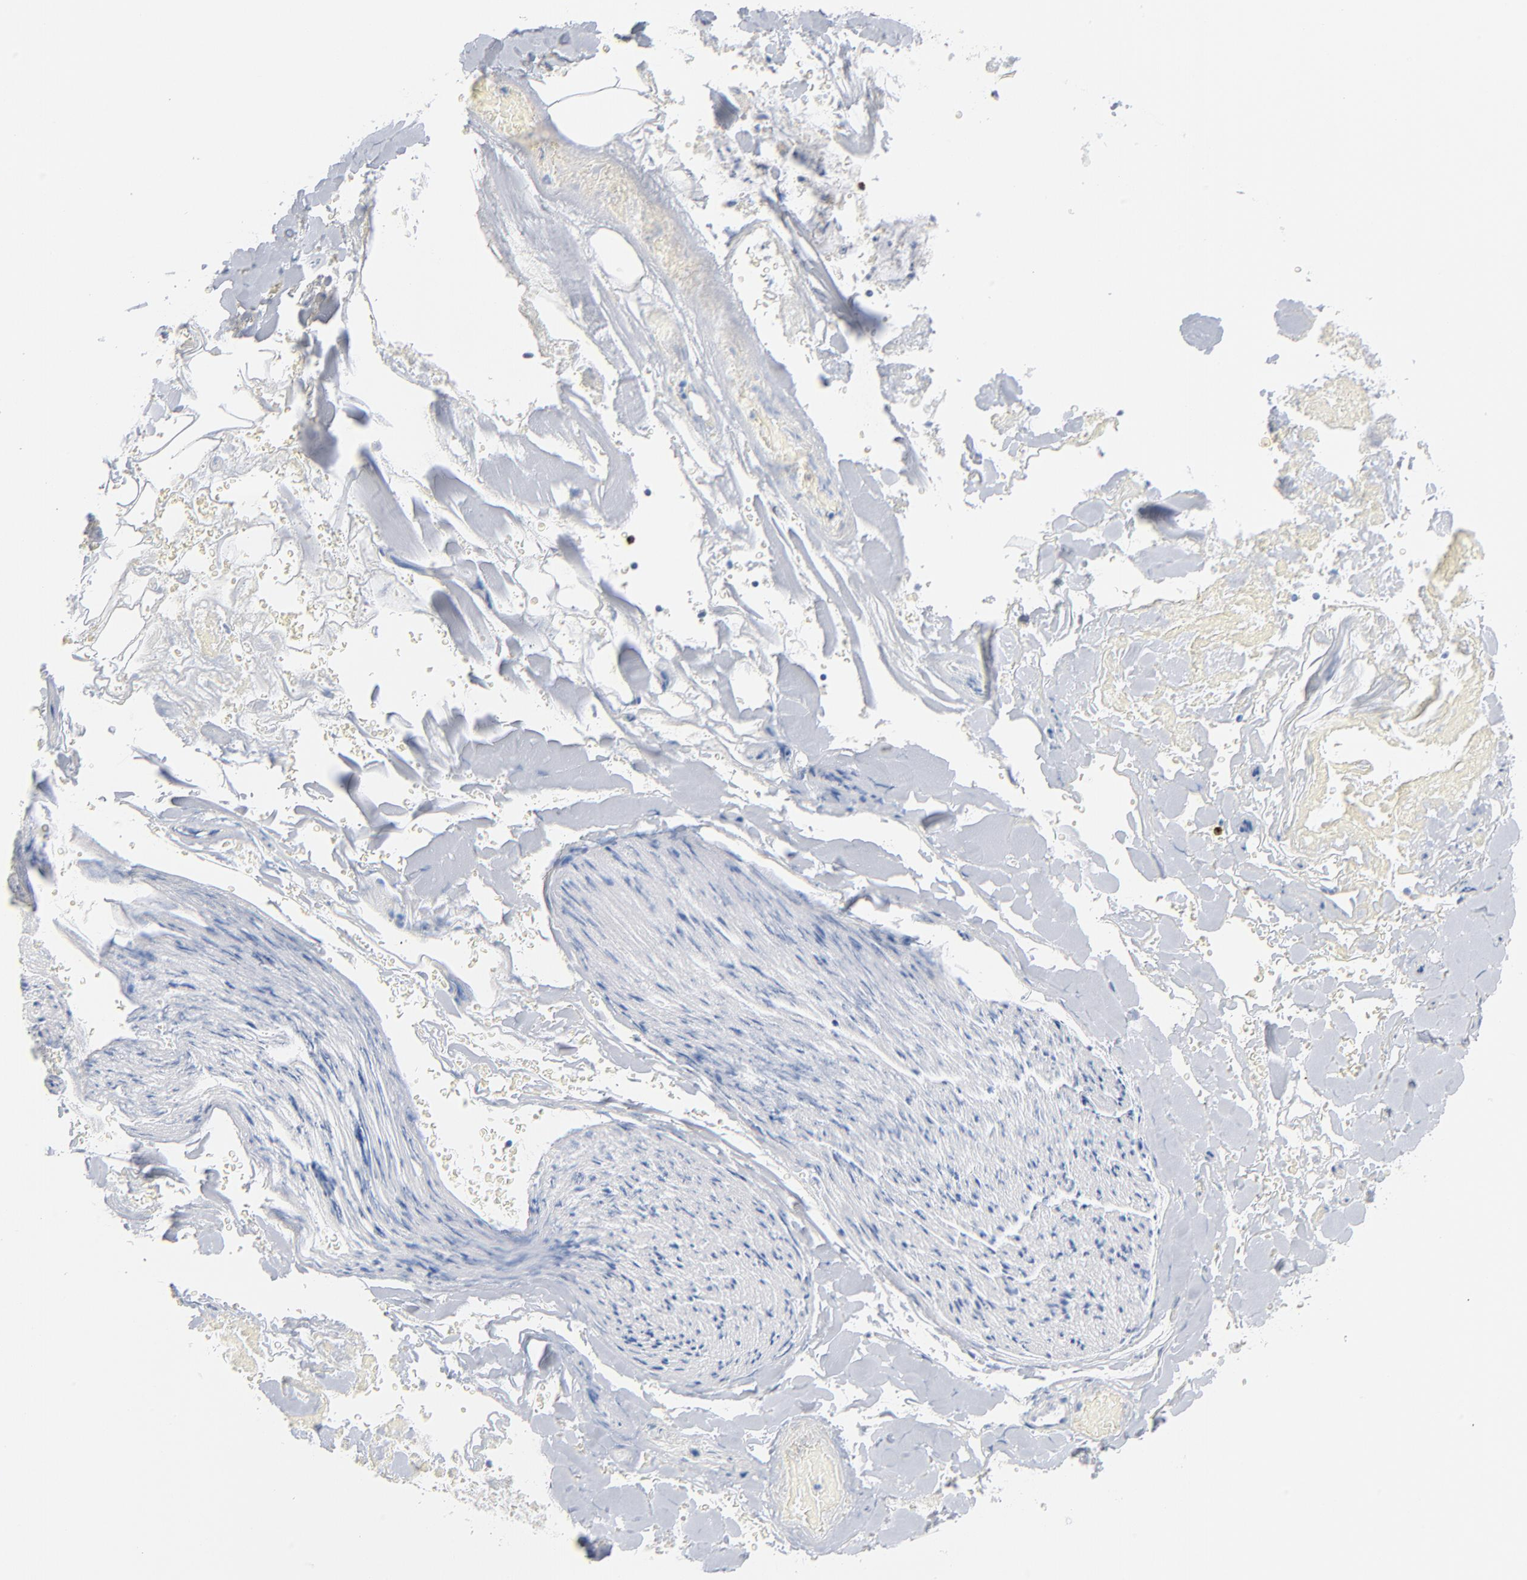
{"staining": {"intensity": "negative", "quantity": "none", "location": "none"}, "tissue": "adipose tissue", "cell_type": "Adipocytes", "image_type": "normal", "snomed": [{"axis": "morphology", "description": "Normal tissue, NOS"}, {"axis": "morphology", "description": "Cholangiocarcinoma"}, {"axis": "topography", "description": "Liver"}, {"axis": "topography", "description": "Peripheral nerve tissue"}], "caption": "Immunohistochemistry histopathology image of normal adipose tissue: human adipose tissue stained with DAB (3,3'-diaminobenzidine) reveals no significant protein staining in adipocytes.", "gene": "GZMB", "patient": {"sex": "male", "age": 50}}